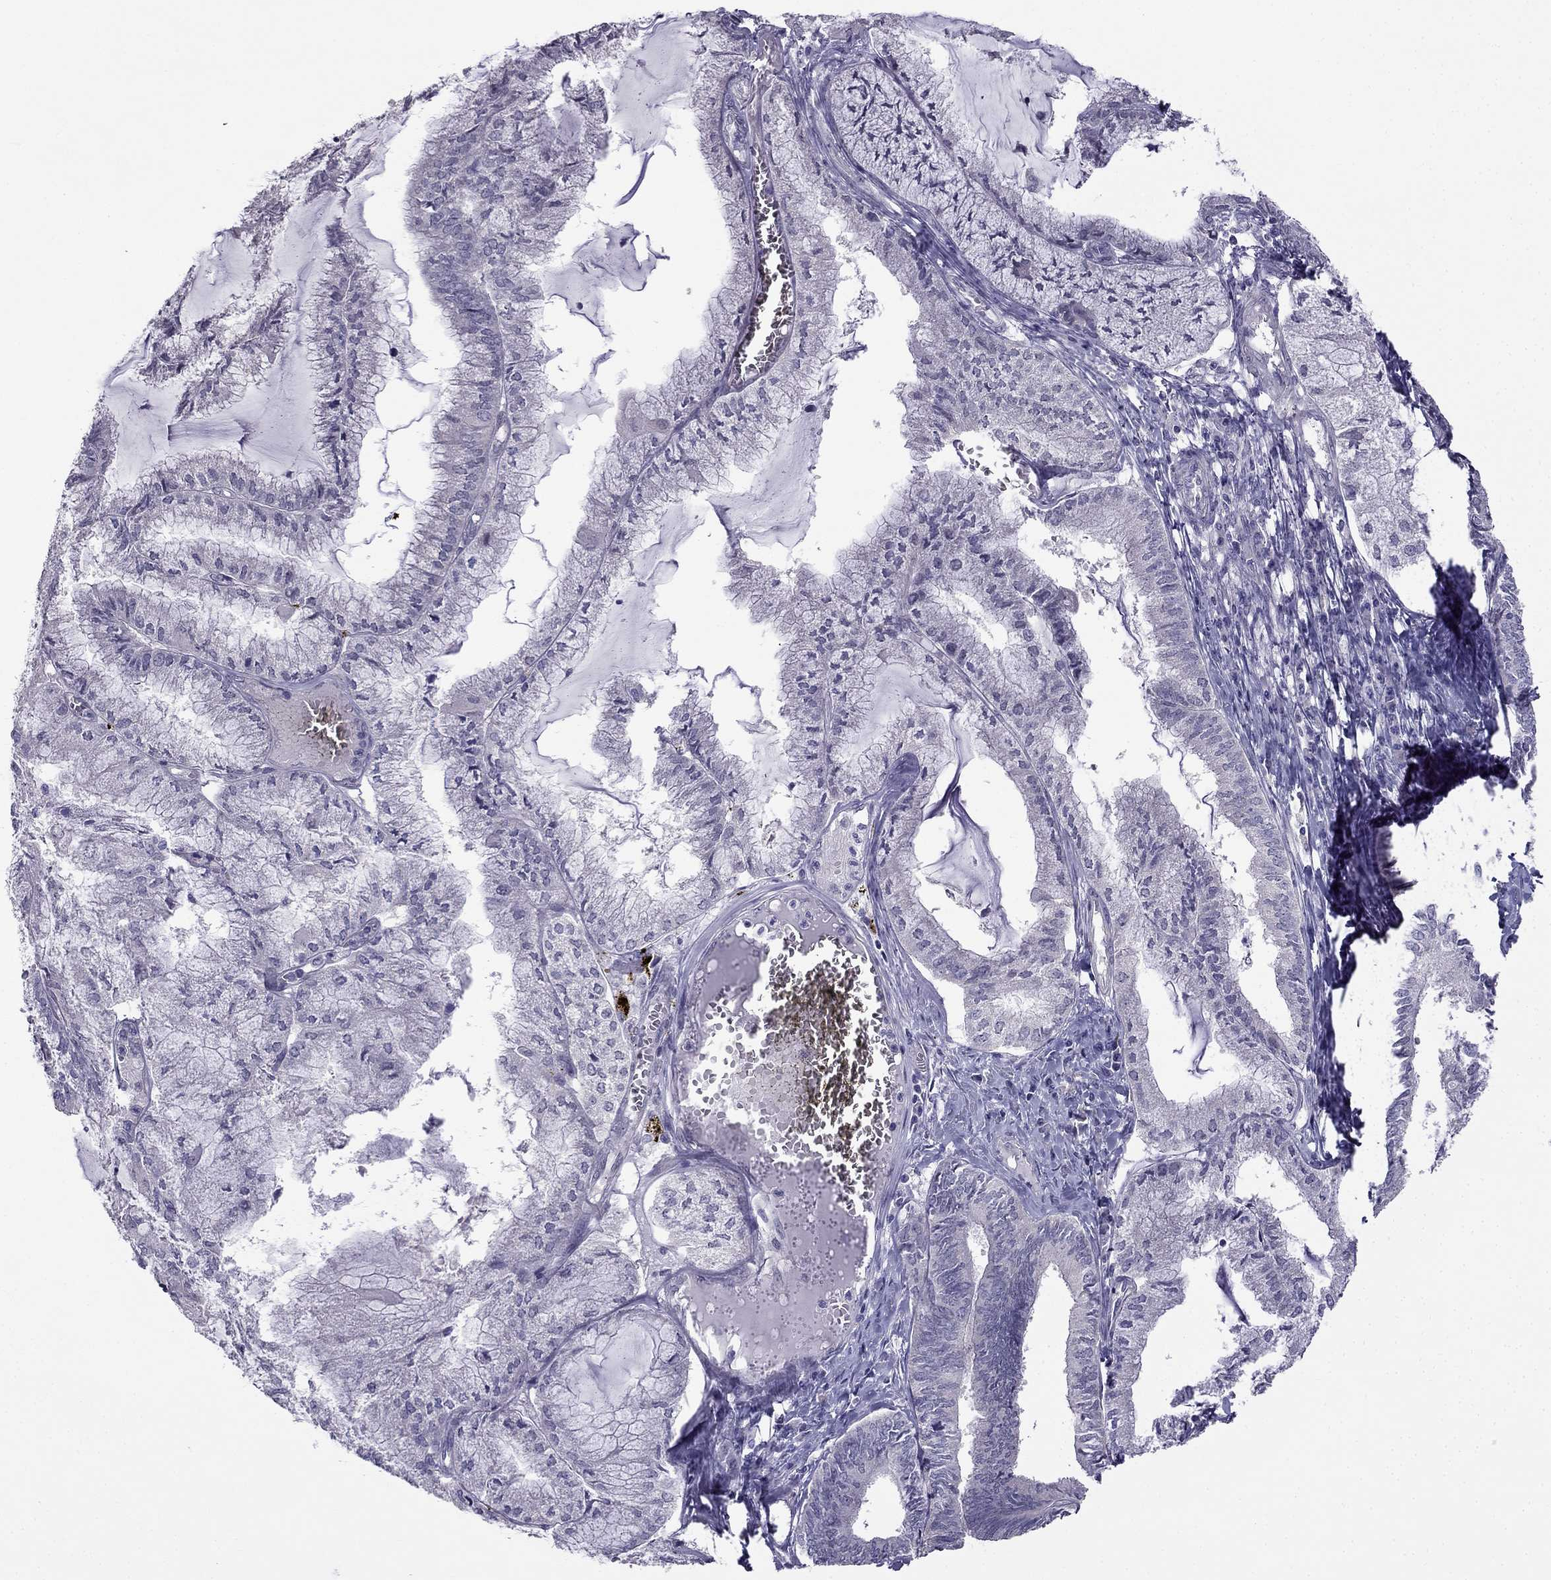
{"staining": {"intensity": "negative", "quantity": "none", "location": "none"}, "tissue": "endometrial cancer", "cell_type": "Tumor cells", "image_type": "cancer", "snomed": [{"axis": "morphology", "description": "Carcinoma, NOS"}, {"axis": "topography", "description": "Endometrium"}], "caption": "The photomicrograph shows no significant positivity in tumor cells of endometrial carcinoma.", "gene": "HSFX1", "patient": {"sex": "female", "age": 62}}